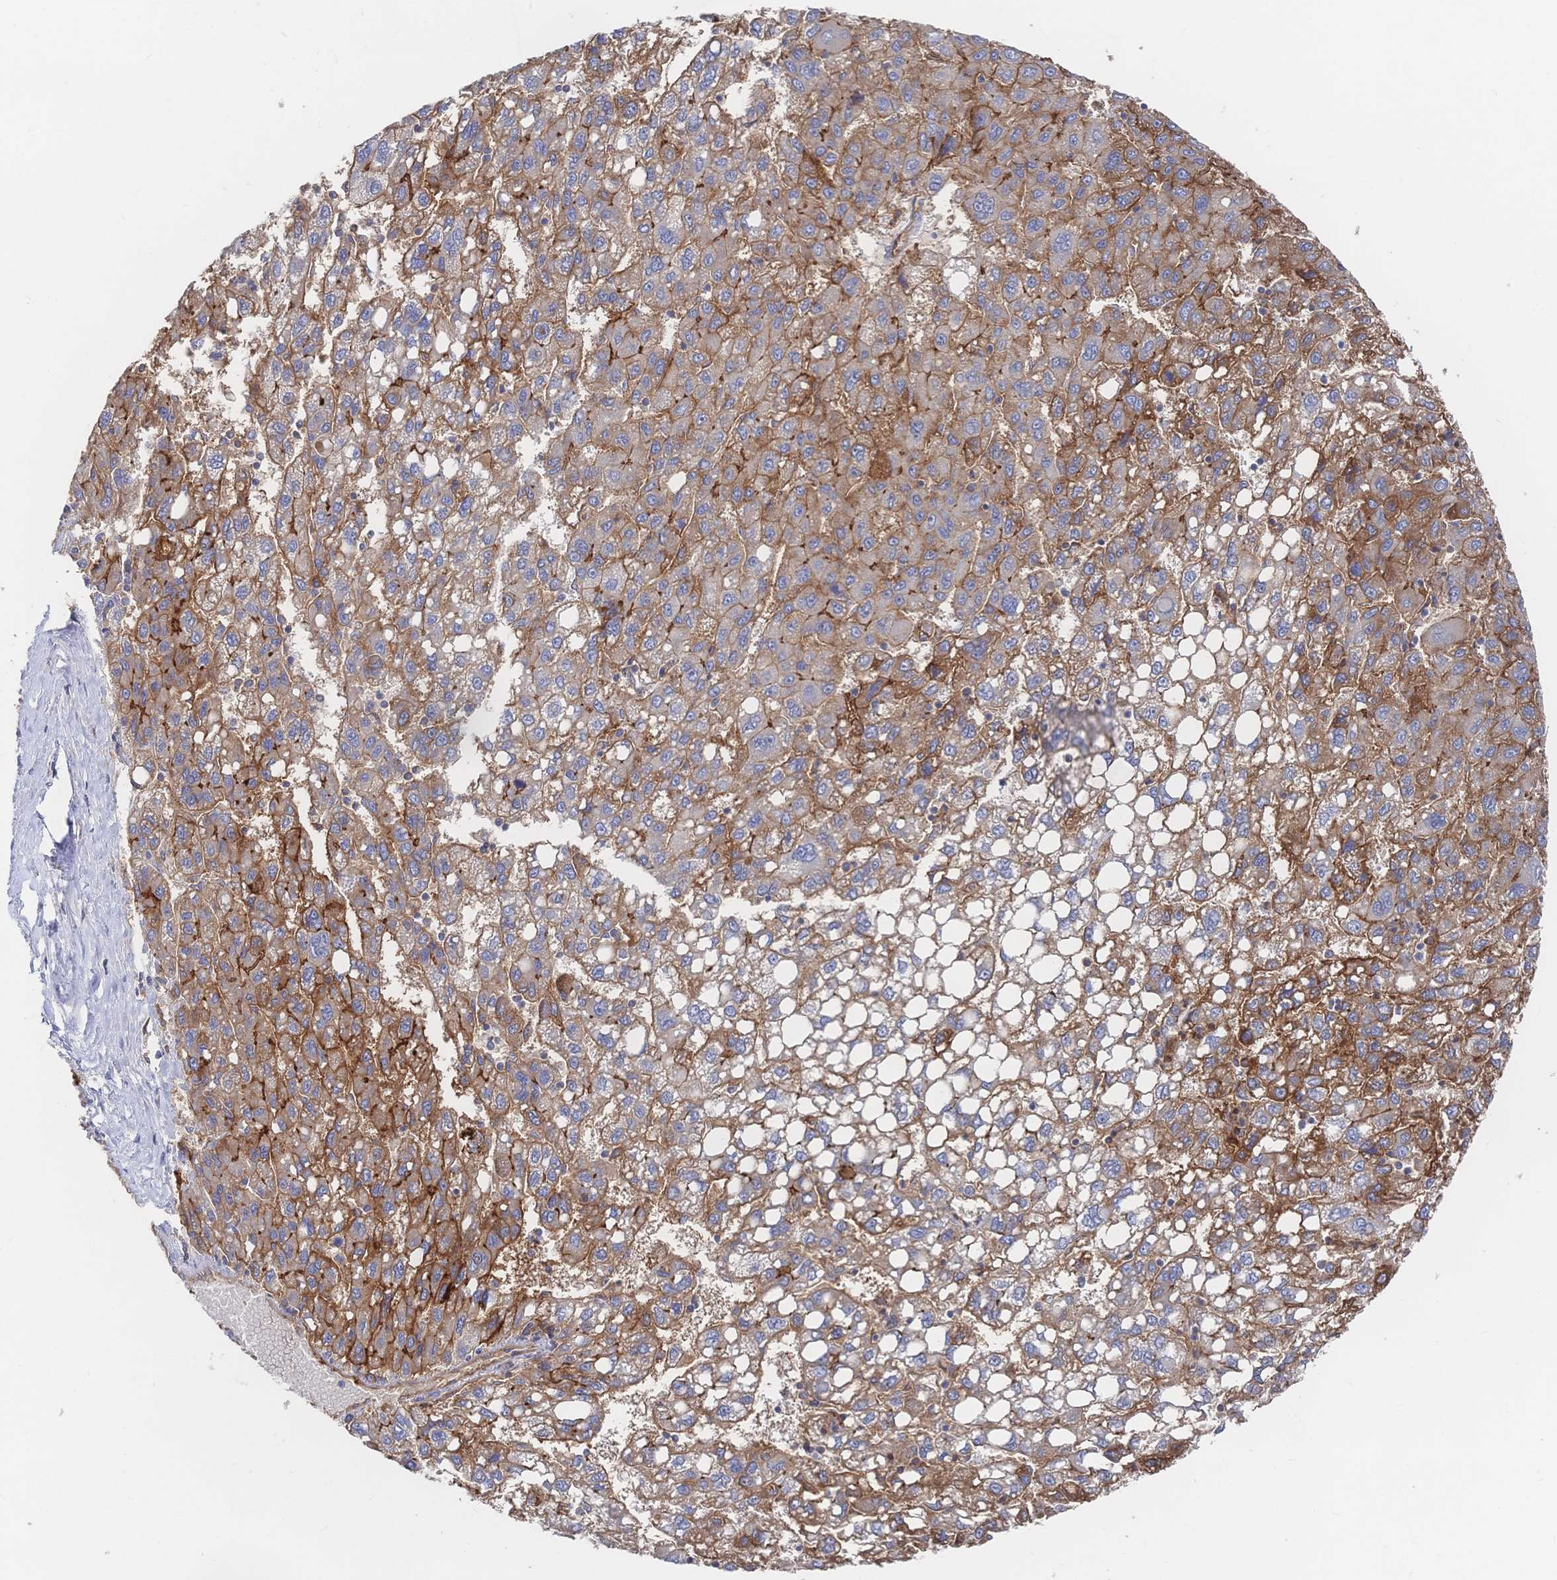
{"staining": {"intensity": "moderate", "quantity": ">75%", "location": "cytoplasmic/membranous"}, "tissue": "liver cancer", "cell_type": "Tumor cells", "image_type": "cancer", "snomed": [{"axis": "morphology", "description": "Carcinoma, Hepatocellular, NOS"}, {"axis": "topography", "description": "Liver"}], "caption": "A photomicrograph showing moderate cytoplasmic/membranous staining in approximately >75% of tumor cells in liver cancer, as visualized by brown immunohistochemical staining.", "gene": "F11R", "patient": {"sex": "female", "age": 82}}